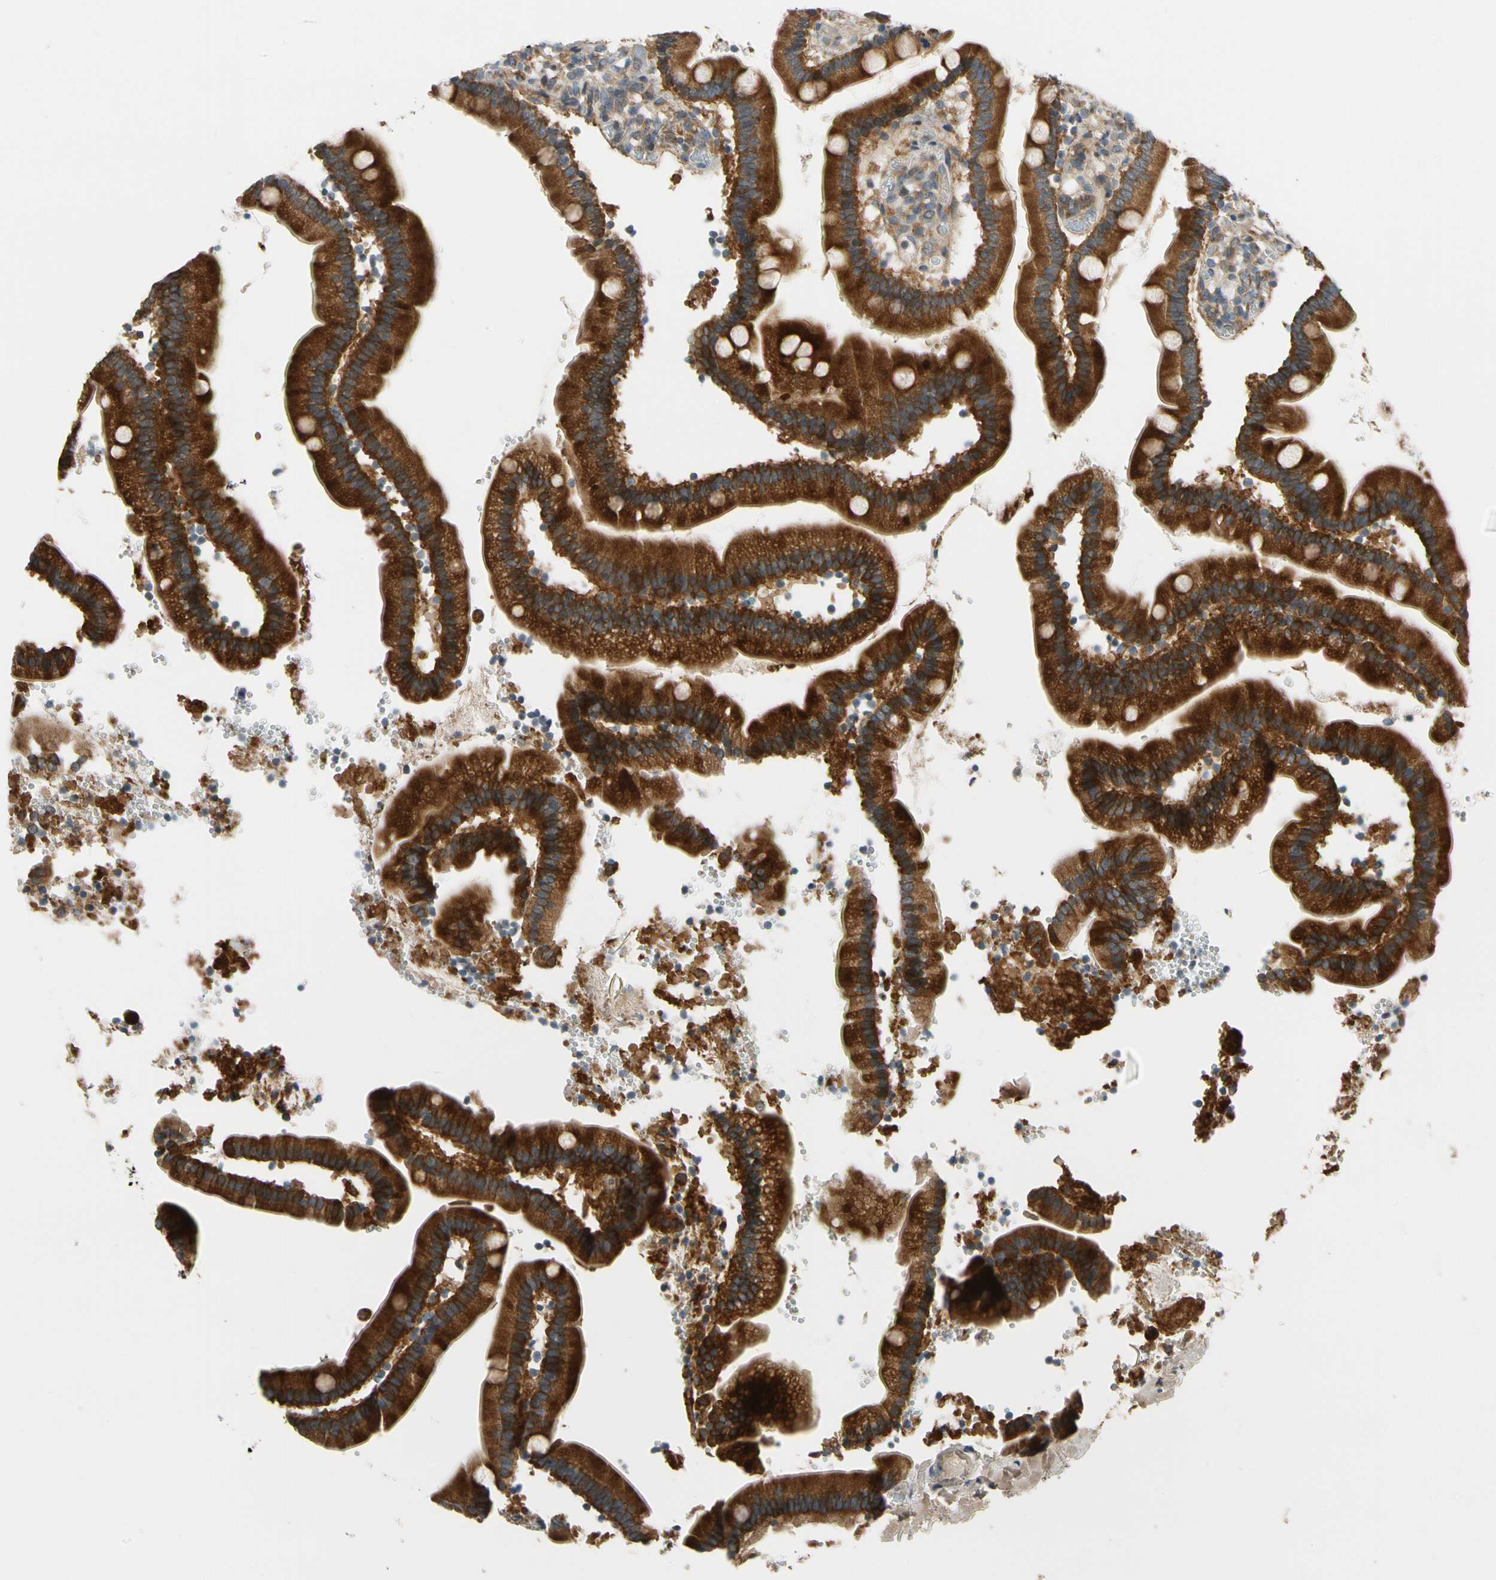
{"staining": {"intensity": "strong", "quantity": ">75%", "location": "cytoplasmic/membranous"}, "tissue": "duodenum", "cell_type": "Glandular cells", "image_type": "normal", "snomed": [{"axis": "morphology", "description": "Normal tissue, NOS"}, {"axis": "topography", "description": "Duodenum"}], "caption": "Human duodenum stained with a brown dye exhibits strong cytoplasmic/membranous positive positivity in about >75% of glandular cells.", "gene": "MST1R", "patient": {"sex": "male", "age": 66}}